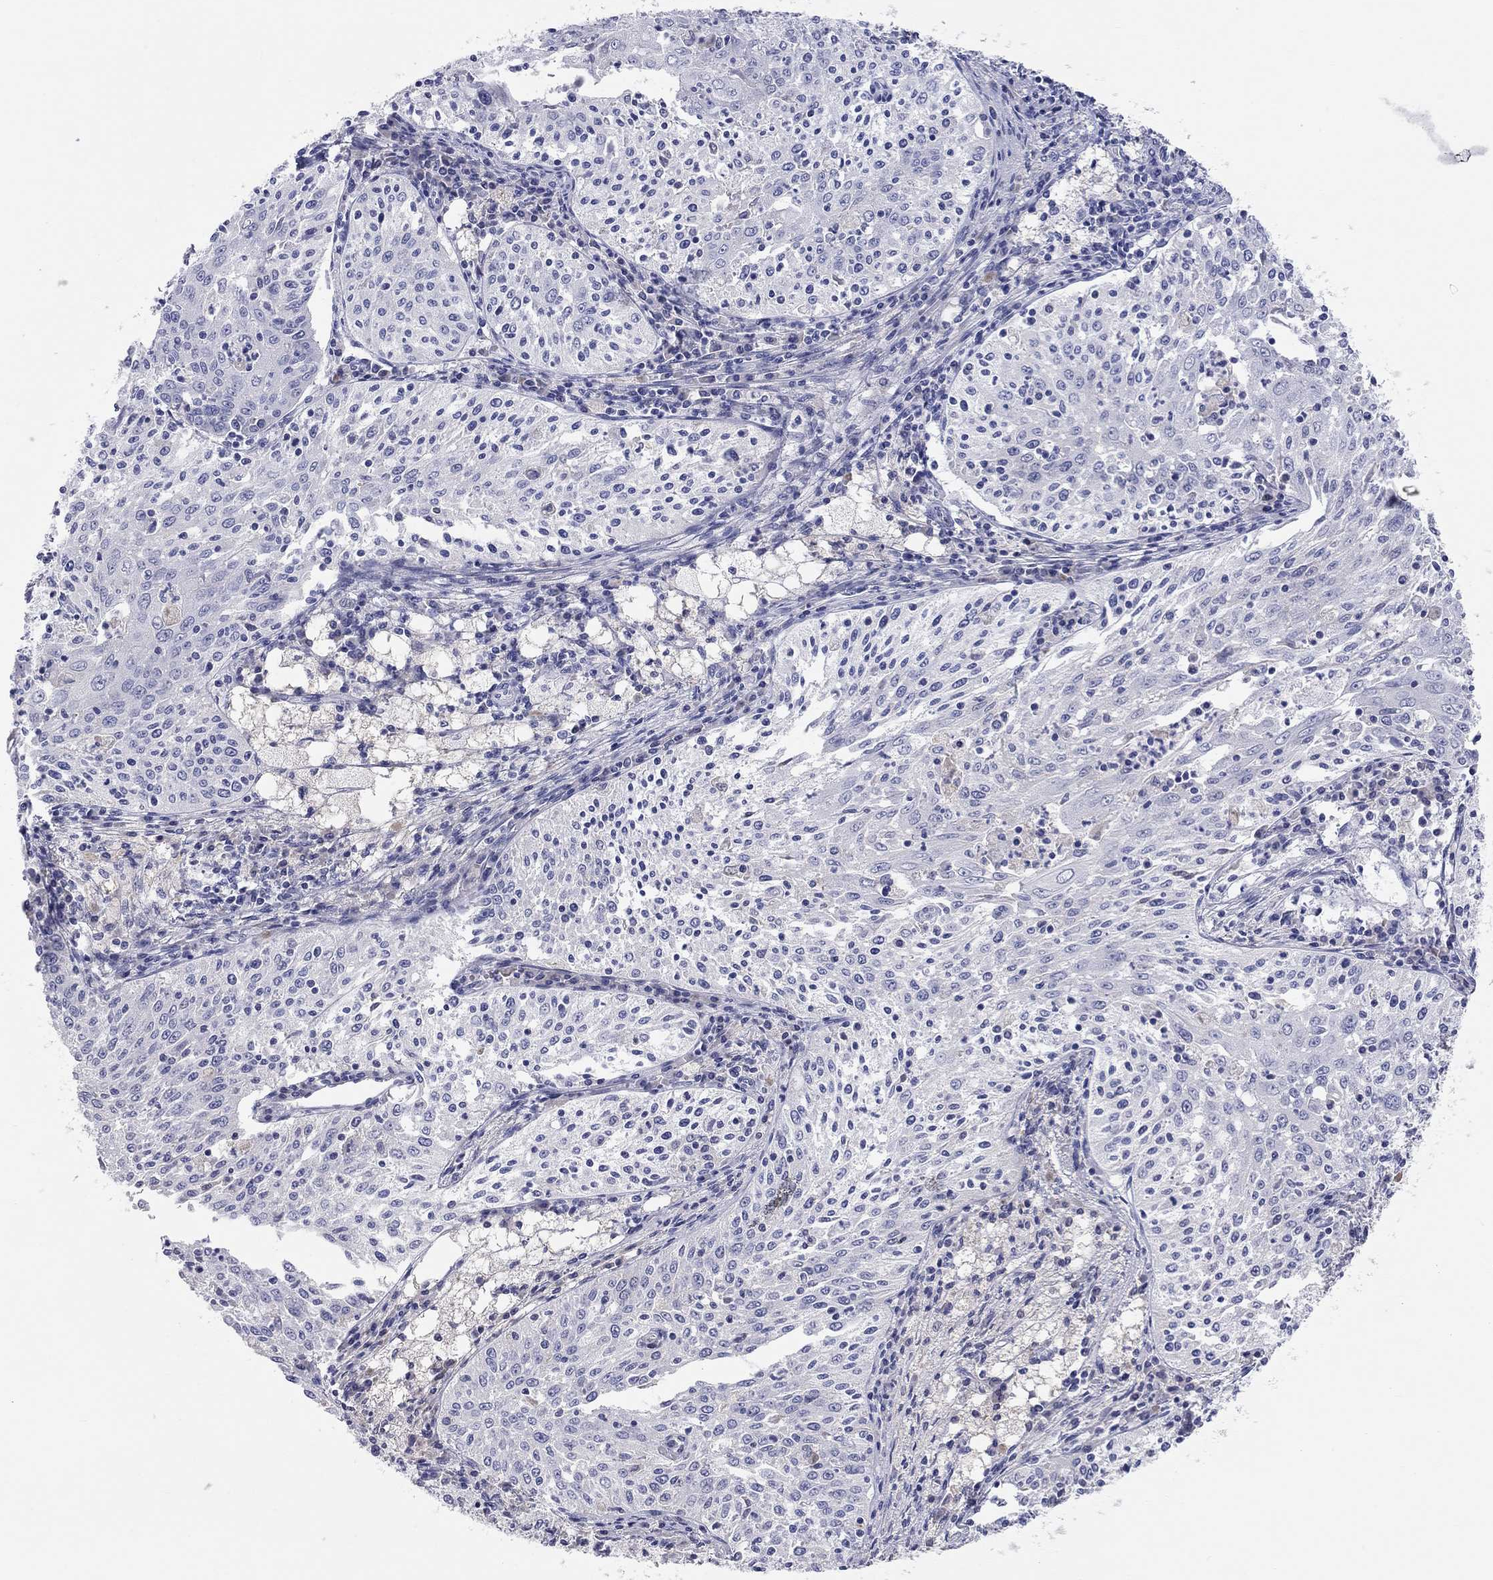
{"staining": {"intensity": "negative", "quantity": "none", "location": "none"}, "tissue": "cervical cancer", "cell_type": "Tumor cells", "image_type": "cancer", "snomed": [{"axis": "morphology", "description": "Squamous cell carcinoma, NOS"}, {"axis": "topography", "description": "Cervix"}], "caption": "Squamous cell carcinoma (cervical) stained for a protein using immunohistochemistry demonstrates no staining tumor cells.", "gene": "ST7L", "patient": {"sex": "female", "age": 41}}